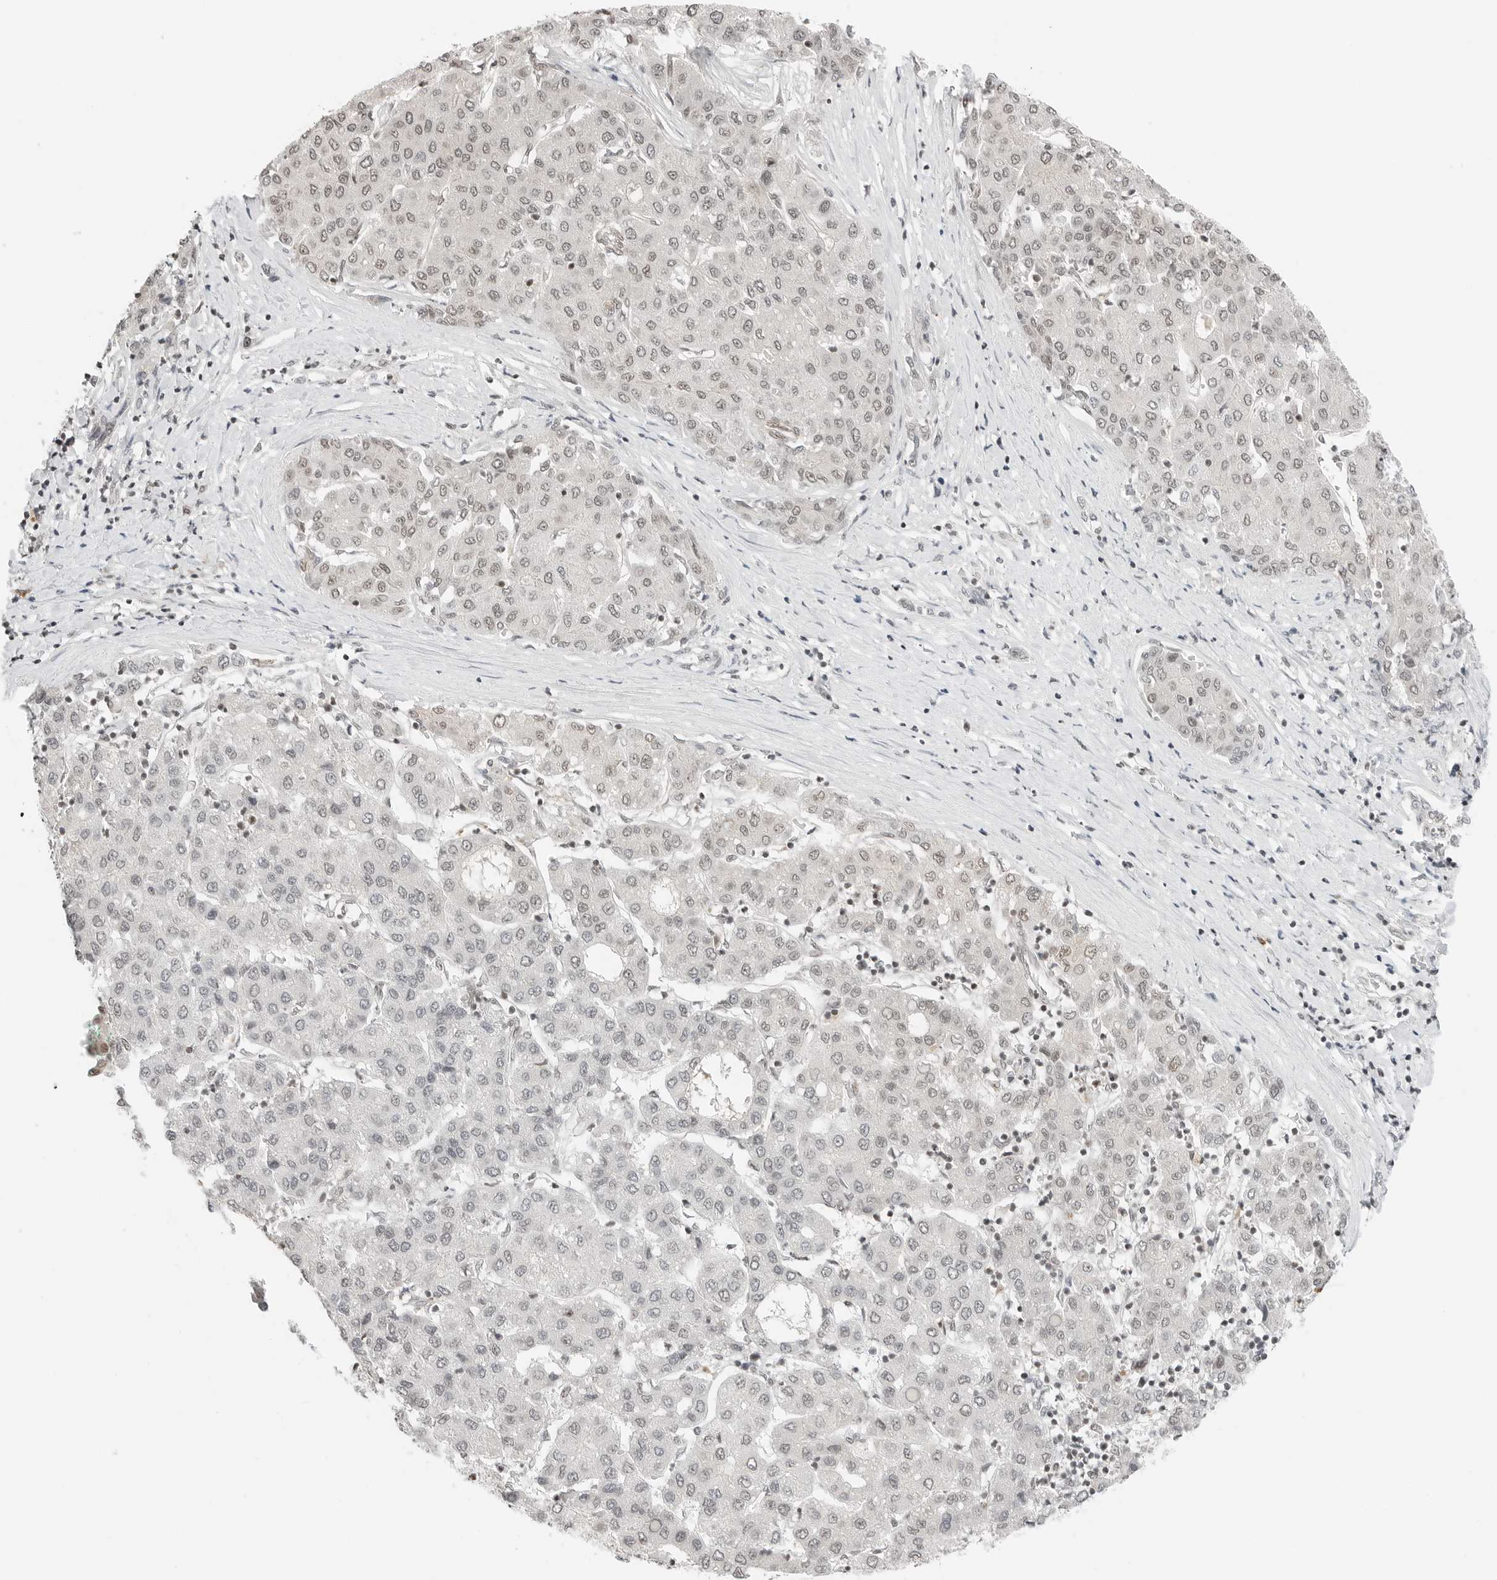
{"staining": {"intensity": "weak", "quantity": "<25%", "location": "nuclear"}, "tissue": "liver cancer", "cell_type": "Tumor cells", "image_type": "cancer", "snomed": [{"axis": "morphology", "description": "Carcinoma, Hepatocellular, NOS"}, {"axis": "topography", "description": "Liver"}], "caption": "Tumor cells show no significant positivity in liver cancer. Nuclei are stained in blue.", "gene": "CRTC2", "patient": {"sex": "male", "age": 65}}